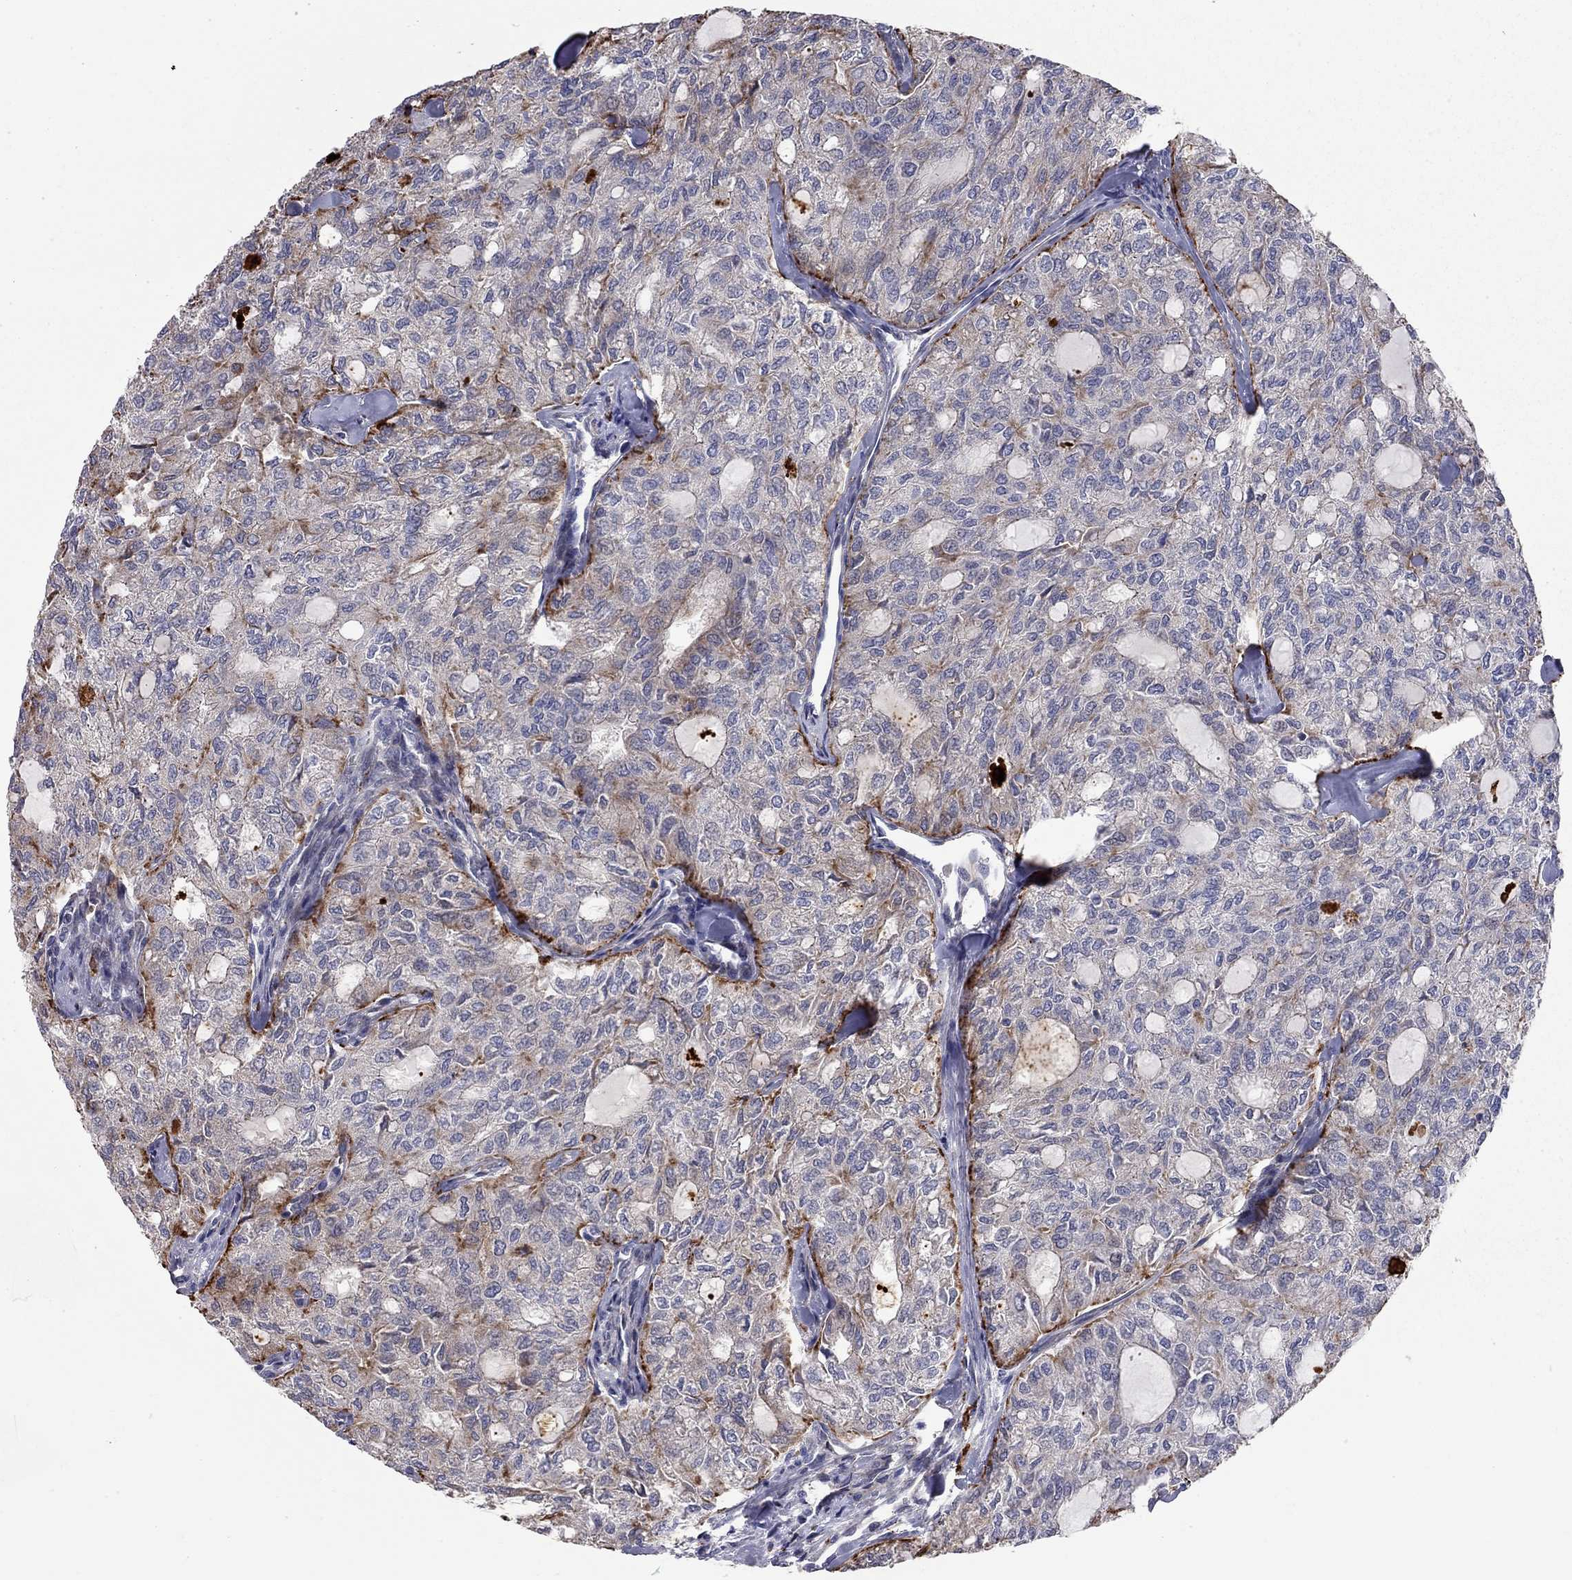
{"staining": {"intensity": "strong", "quantity": "<25%", "location": "cytoplasmic/membranous"}, "tissue": "thyroid cancer", "cell_type": "Tumor cells", "image_type": "cancer", "snomed": [{"axis": "morphology", "description": "Follicular adenoma carcinoma, NOS"}, {"axis": "topography", "description": "Thyroid gland"}], "caption": "Immunohistochemical staining of human thyroid cancer shows medium levels of strong cytoplasmic/membranous protein staining in approximately <25% of tumor cells.", "gene": "KANSL1L", "patient": {"sex": "male", "age": 75}}